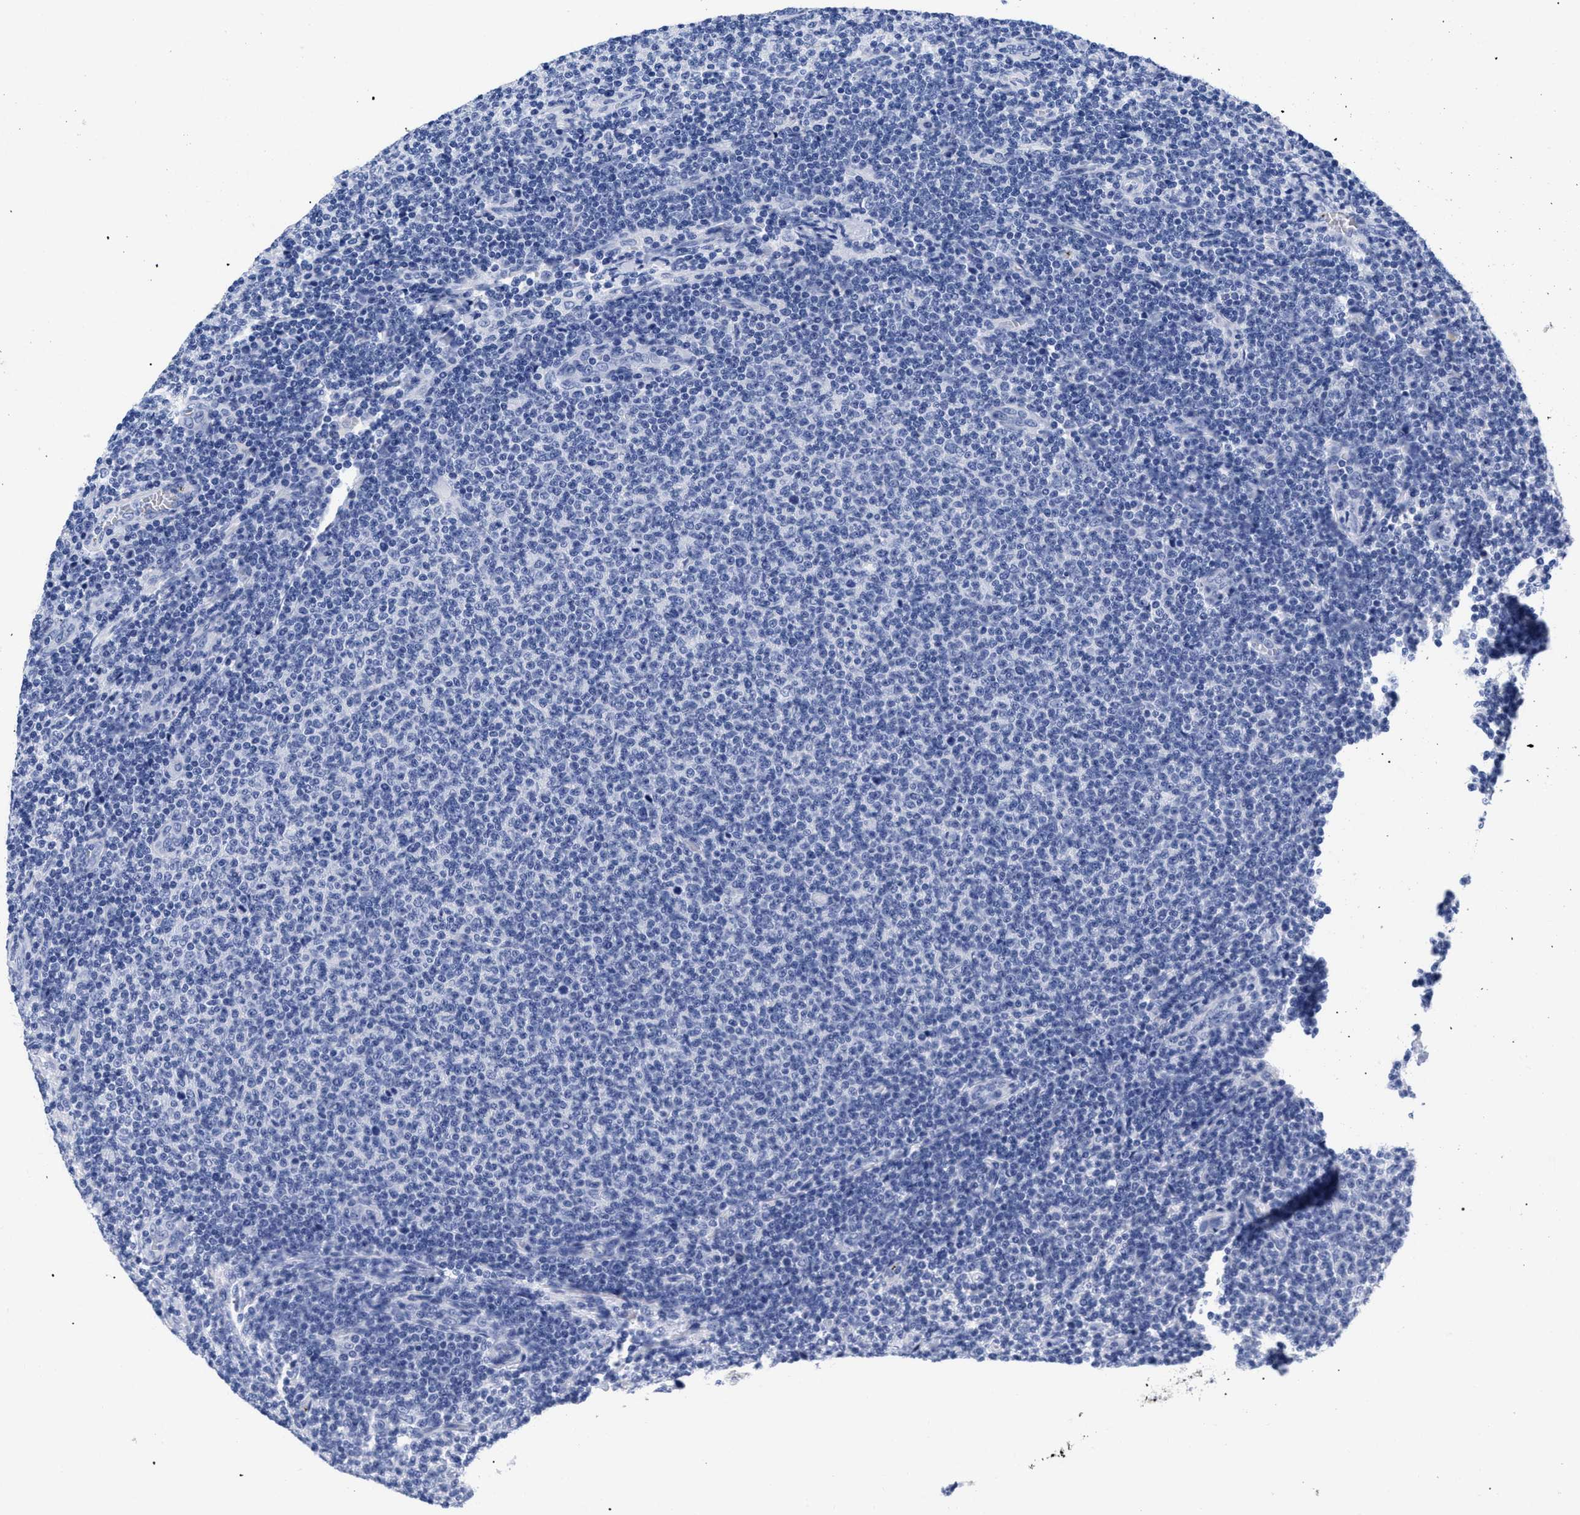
{"staining": {"intensity": "negative", "quantity": "none", "location": "none"}, "tissue": "lymphoma", "cell_type": "Tumor cells", "image_type": "cancer", "snomed": [{"axis": "morphology", "description": "Malignant lymphoma, non-Hodgkin's type, Low grade"}, {"axis": "topography", "description": "Lymph node"}], "caption": "Protein analysis of lymphoma shows no significant staining in tumor cells. The staining is performed using DAB brown chromogen with nuclei counter-stained in using hematoxylin.", "gene": "TREML1", "patient": {"sex": "male", "age": 66}}